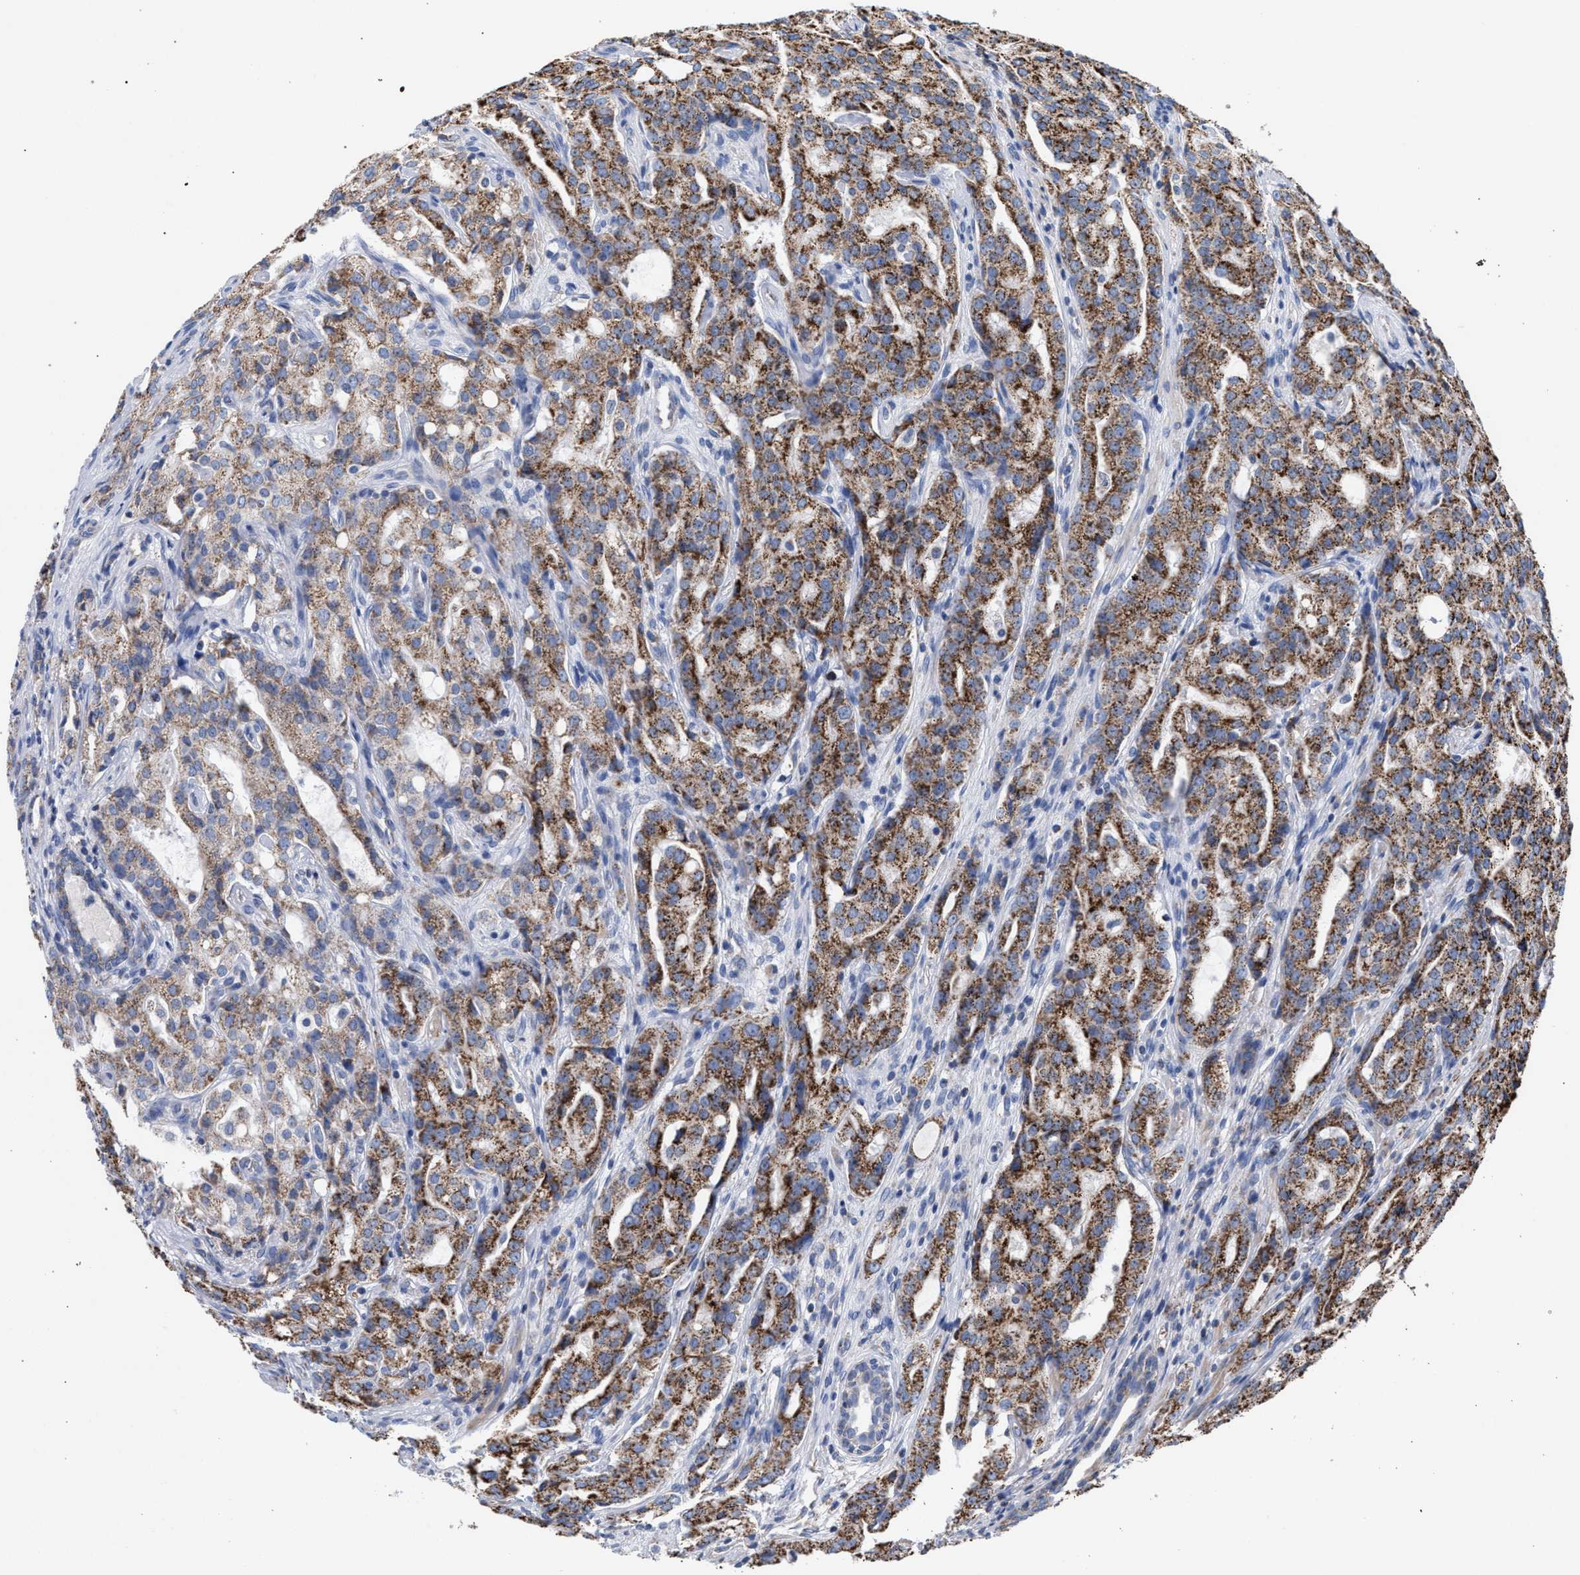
{"staining": {"intensity": "strong", "quantity": ">75%", "location": "cytoplasmic/membranous"}, "tissue": "prostate cancer", "cell_type": "Tumor cells", "image_type": "cancer", "snomed": [{"axis": "morphology", "description": "Adenocarcinoma, High grade"}, {"axis": "topography", "description": "Prostate"}], "caption": "A histopathology image of human prostate cancer (high-grade adenocarcinoma) stained for a protein demonstrates strong cytoplasmic/membranous brown staining in tumor cells. (Stains: DAB in brown, nuclei in blue, Microscopy: brightfield microscopy at high magnification).", "gene": "ECI2", "patient": {"sex": "male", "age": 72}}